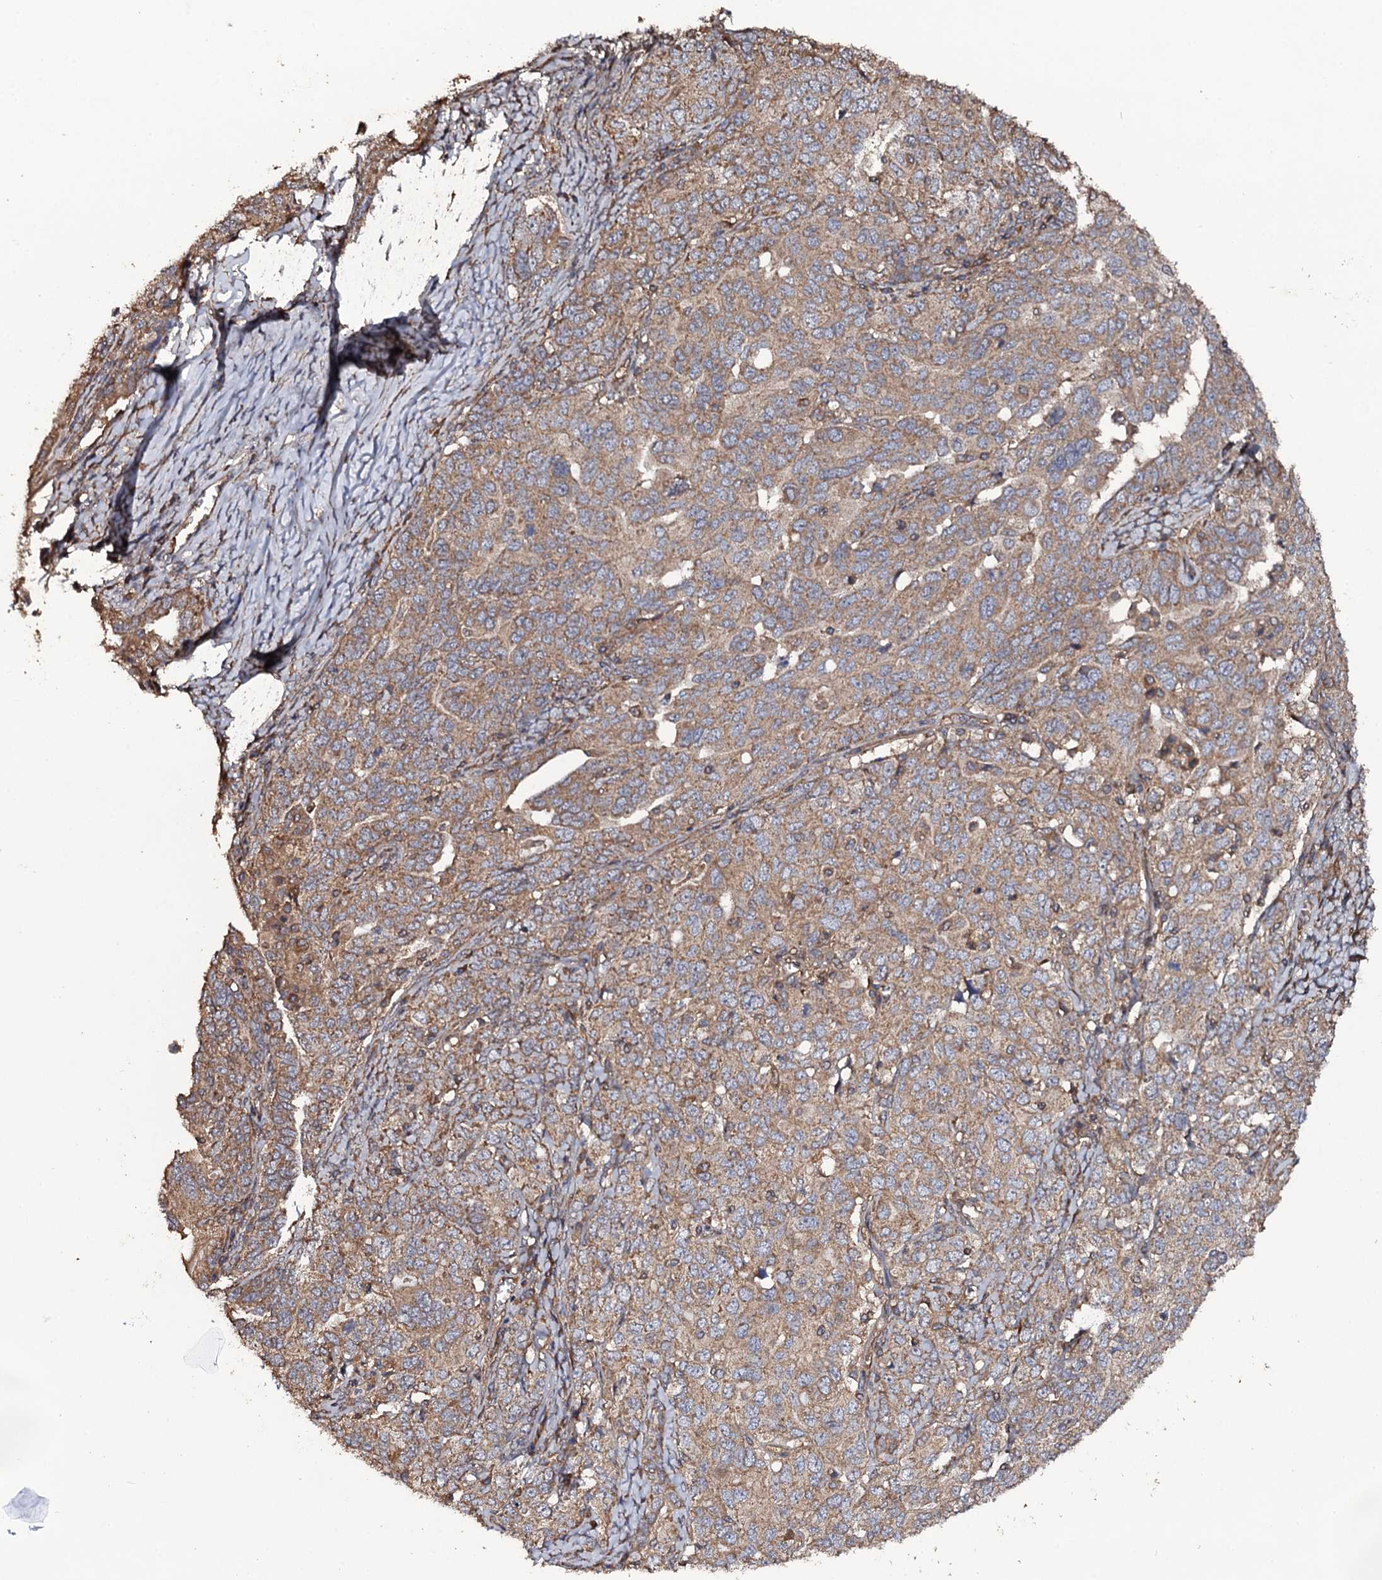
{"staining": {"intensity": "moderate", "quantity": ">75%", "location": "cytoplasmic/membranous"}, "tissue": "ovarian cancer", "cell_type": "Tumor cells", "image_type": "cancer", "snomed": [{"axis": "morphology", "description": "Carcinoma, endometroid"}, {"axis": "topography", "description": "Ovary"}], "caption": "Protein staining displays moderate cytoplasmic/membranous positivity in about >75% of tumor cells in endometroid carcinoma (ovarian). (Brightfield microscopy of DAB IHC at high magnification).", "gene": "TTC23", "patient": {"sex": "female", "age": 62}}